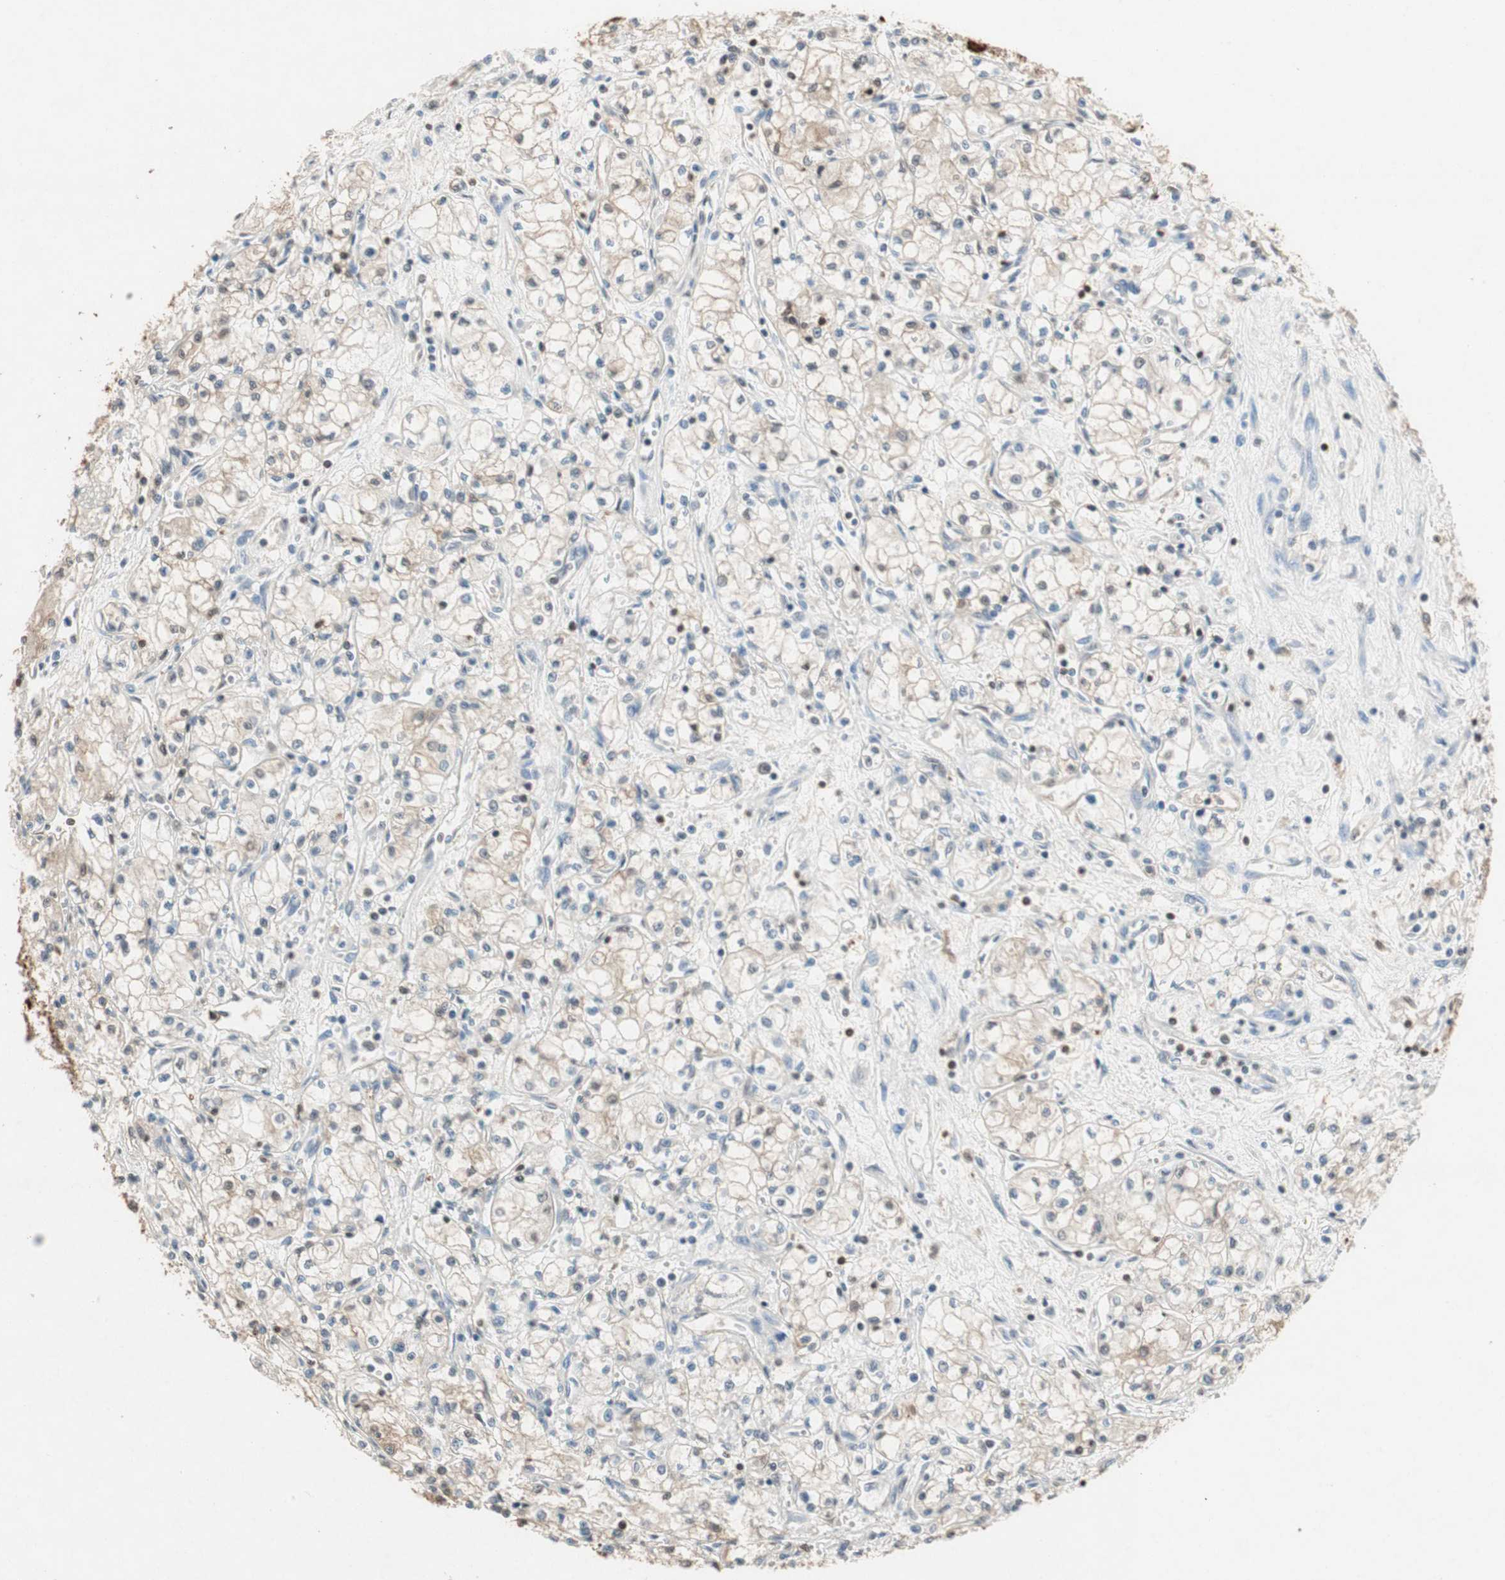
{"staining": {"intensity": "weak", "quantity": "25%-75%", "location": "cytoplasmic/membranous,nuclear"}, "tissue": "renal cancer", "cell_type": "Tumor cells", "image_type": "cancer", "snomed": [{"axis": "morphology", "description": "Normal tissue, NOS"}, {"axis": "morphology", "description": "Adenocarcinoma, NOS"}, {"axis": "topography", "description": "Kidney"}], "caption": "The photomicrograph demonstrates immunohistochemical staining of renal cancer (adenocarcinoma). There is weak cytoplasmic/membranous and nuclear expression is identified in about 25%-75% of tumor cells.", "gene": "SERPINB5", "patient": {"sex": "male", "age": 59}}